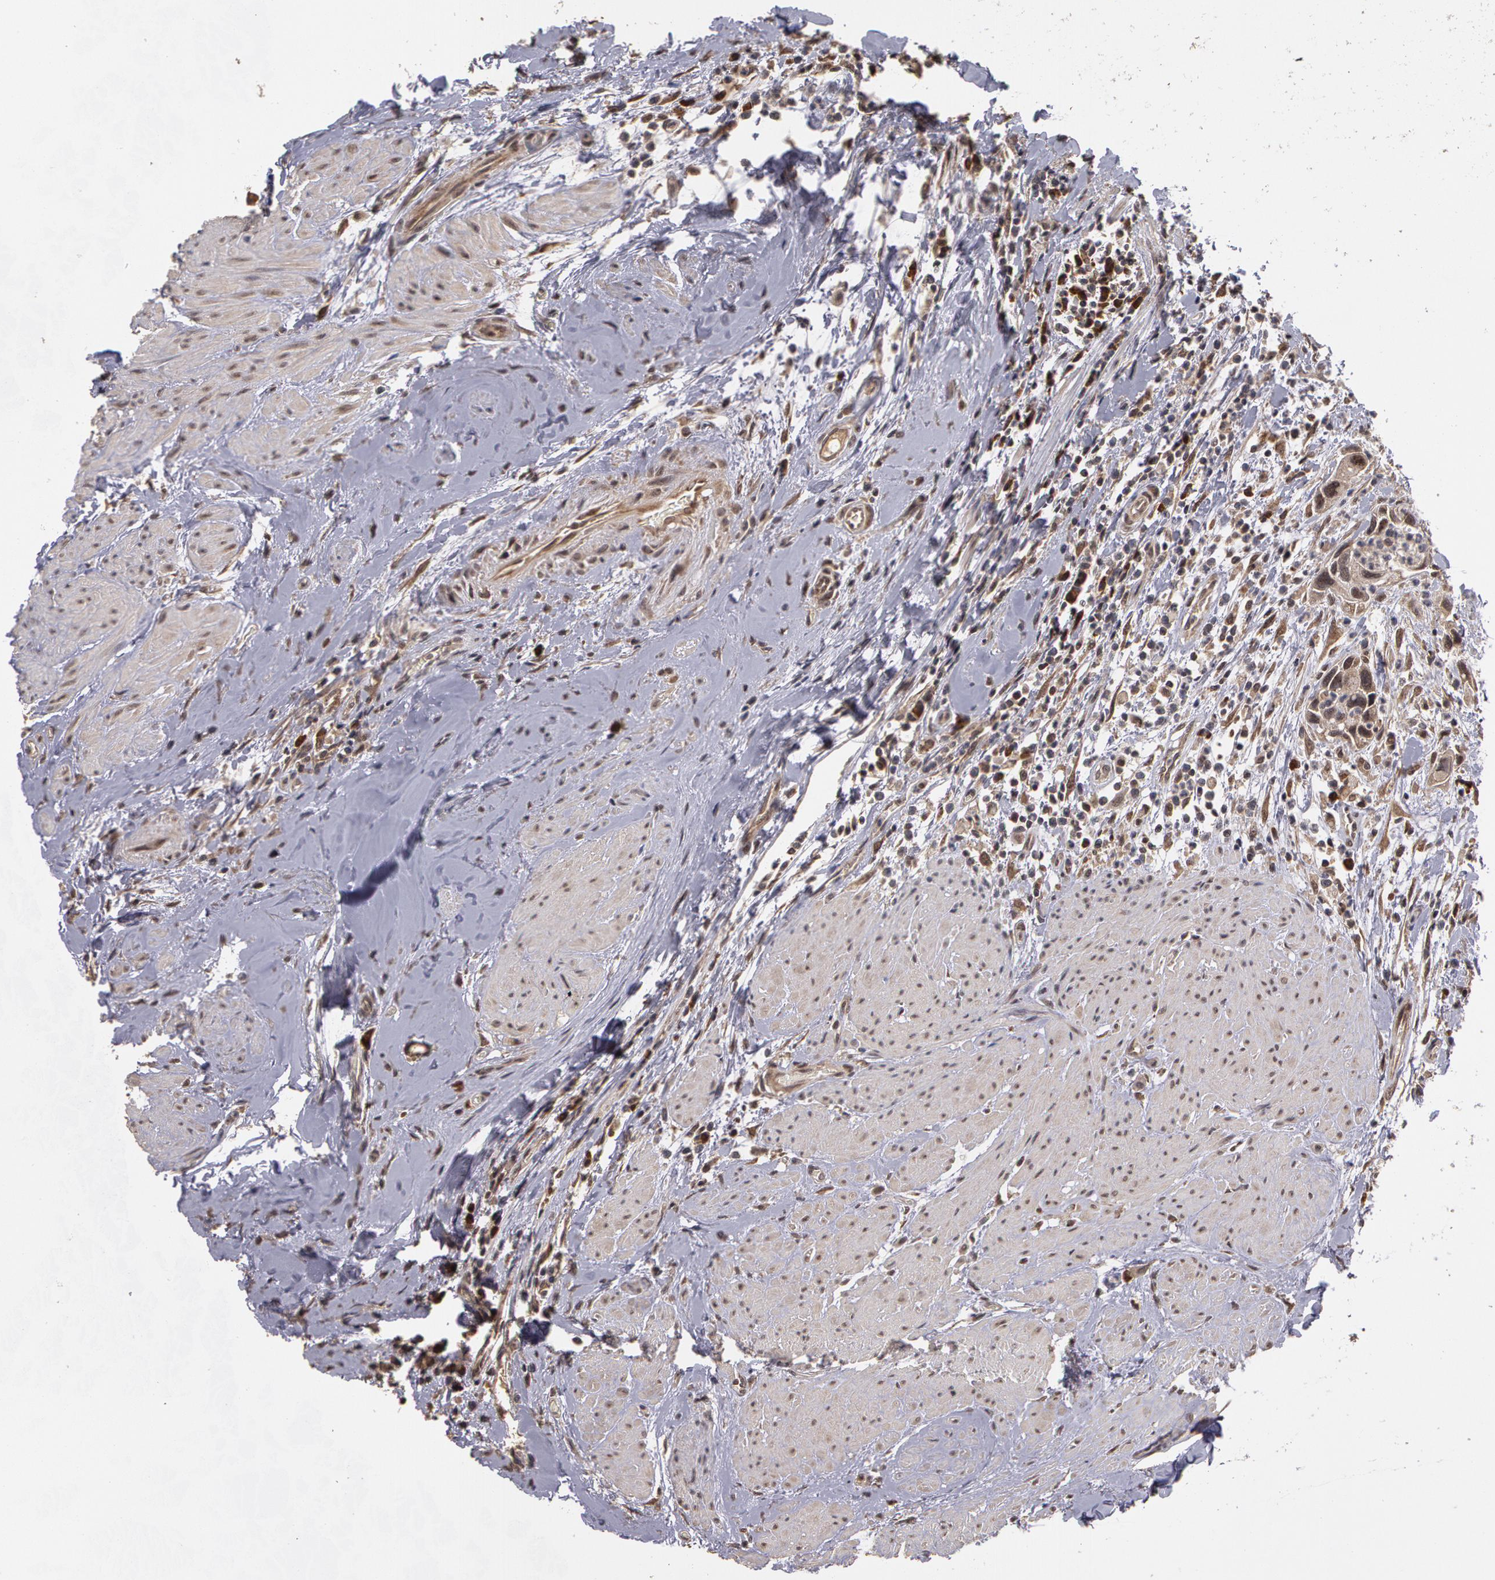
{"staining": {"intensity": "strong", "quantity": ">75%", "location": "cytoplasmic/membranous,nuclear"}, "tissue": "urothelial cancer", "cell_type": "Tumor cells", "image_type": "cancer", "snomed": [{"axis": "morphology", "description": "Urothelial carcinoma, High grade"}, {"axis": "topography", "description": "Urinary bladder"}], "caption": "There is high levels of strong cytoplasmic/membranous and nuclear positivity in tumor cells of urothelial cancer, as demonstrated by immunohistochemical staining (brown color).", "gene": "GLIS1", "patient": {"sex": "male", "age": 66}}